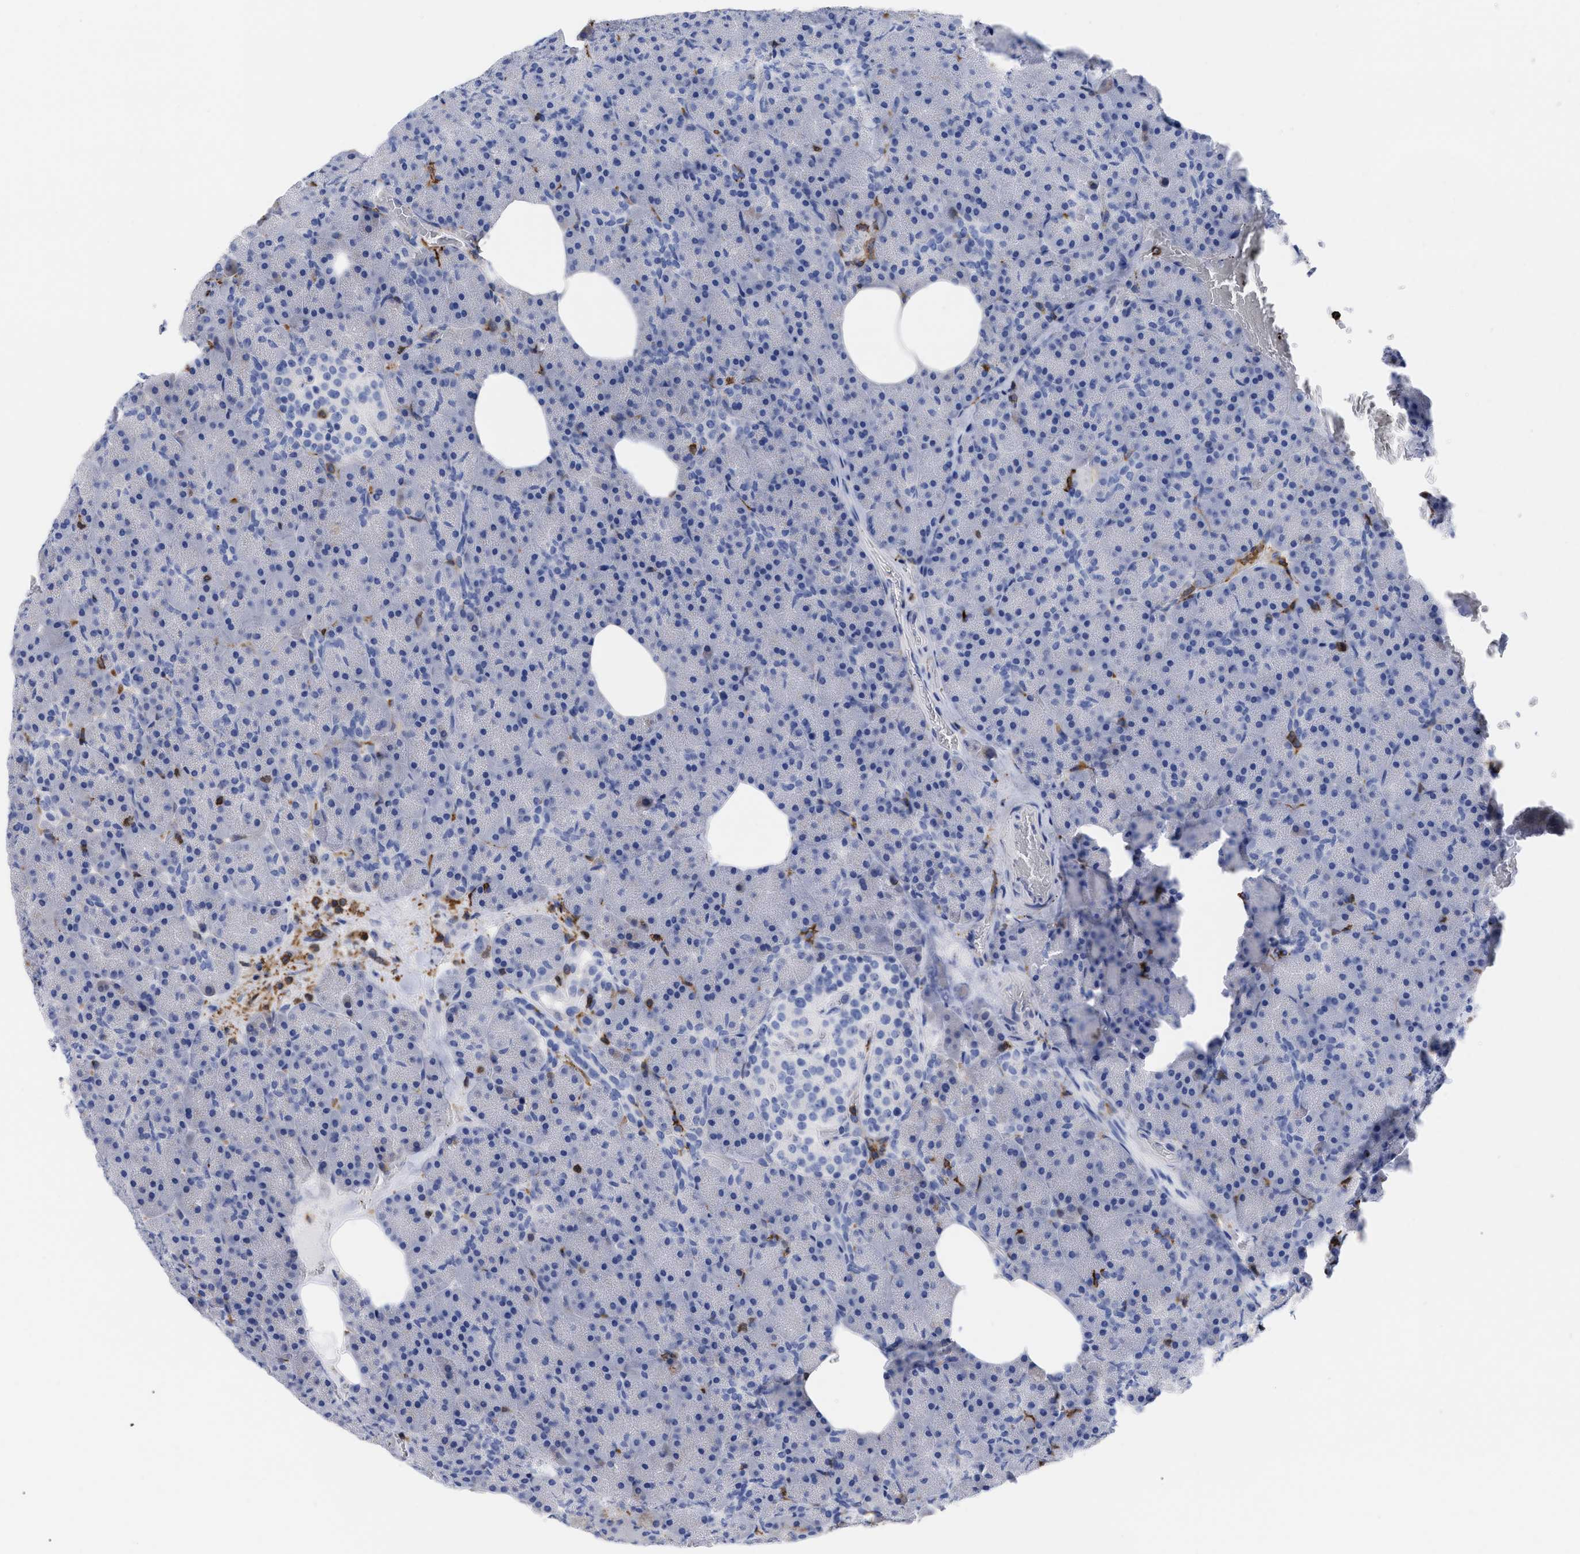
{"staining": {"intensity": "negative", "quantity": "none", "location": "none"}, "tissue": "pancreas", "cell_type": "Exocrine glandular cells", "image_type": "normal", "snomed": [{"axis": "morphology", "description": "Normal tissue, NOS"}, {"axis": "topography", "description": "Pancreas"}], "caption": "Histopathology image shows no significant protein expression in exocrine glandular cells of unremarkable pancreas. (DAB IHC with hematoxylin counter stain).", "gene": "HCLS1", "patient": {"sex": "female", "age": 35}}